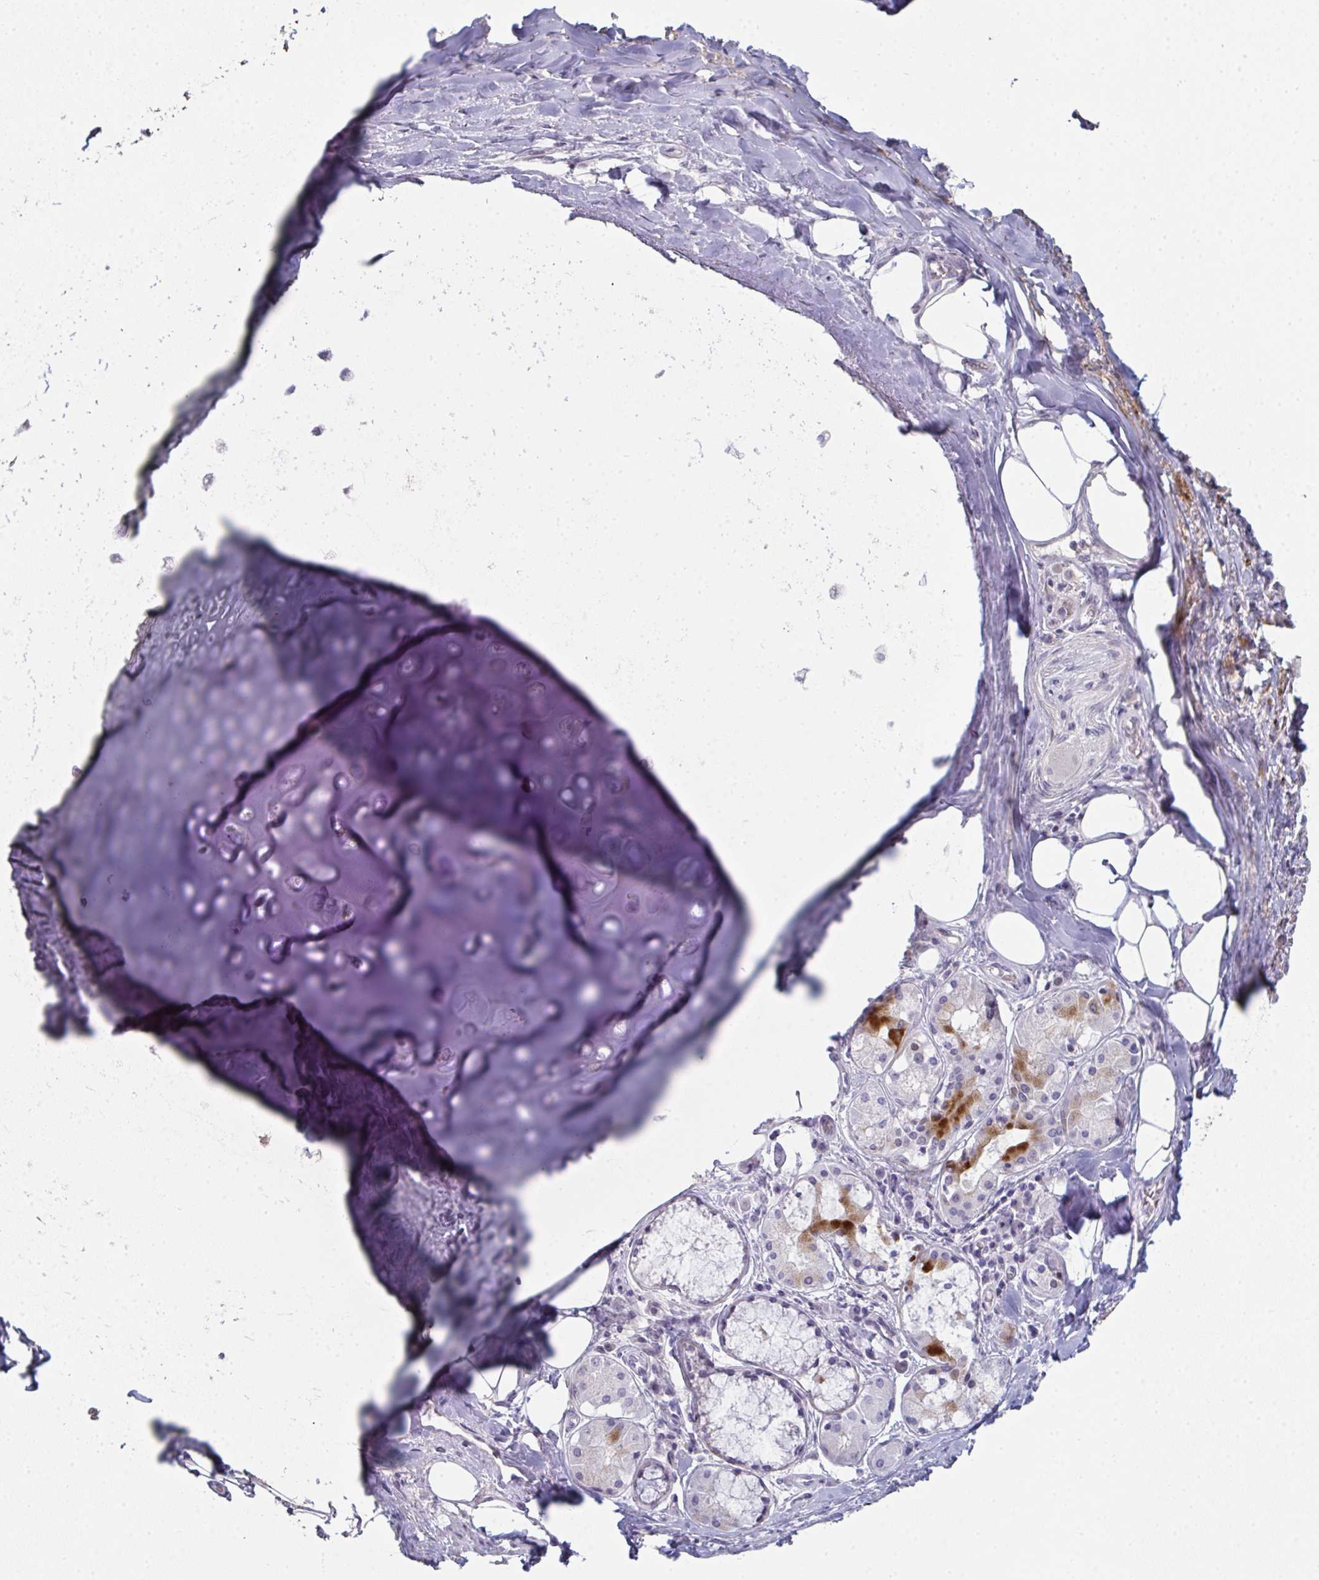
{"staining": {"intensity": "negative", "quantity": "none", "location": "none"}, "tissue": "adipose tissue", "cell_type": "Adipocytes", "image_type": "normal", "snomed": [{"axis": "morphology", "description": "Normal tissue, NOS"}, {"axis": "topography", "description": "Cartilage tissue"}, {"axis": "topography", "description": "Bronchus"}], "caption": "DAB (3,3'-diaminobenzidine) immunohistochemical staining of unremarkable adipose tissue shows no significant staining in adipocytes.", "gene": "A1CF", "patient": {"sex": "male", "age": 64}}